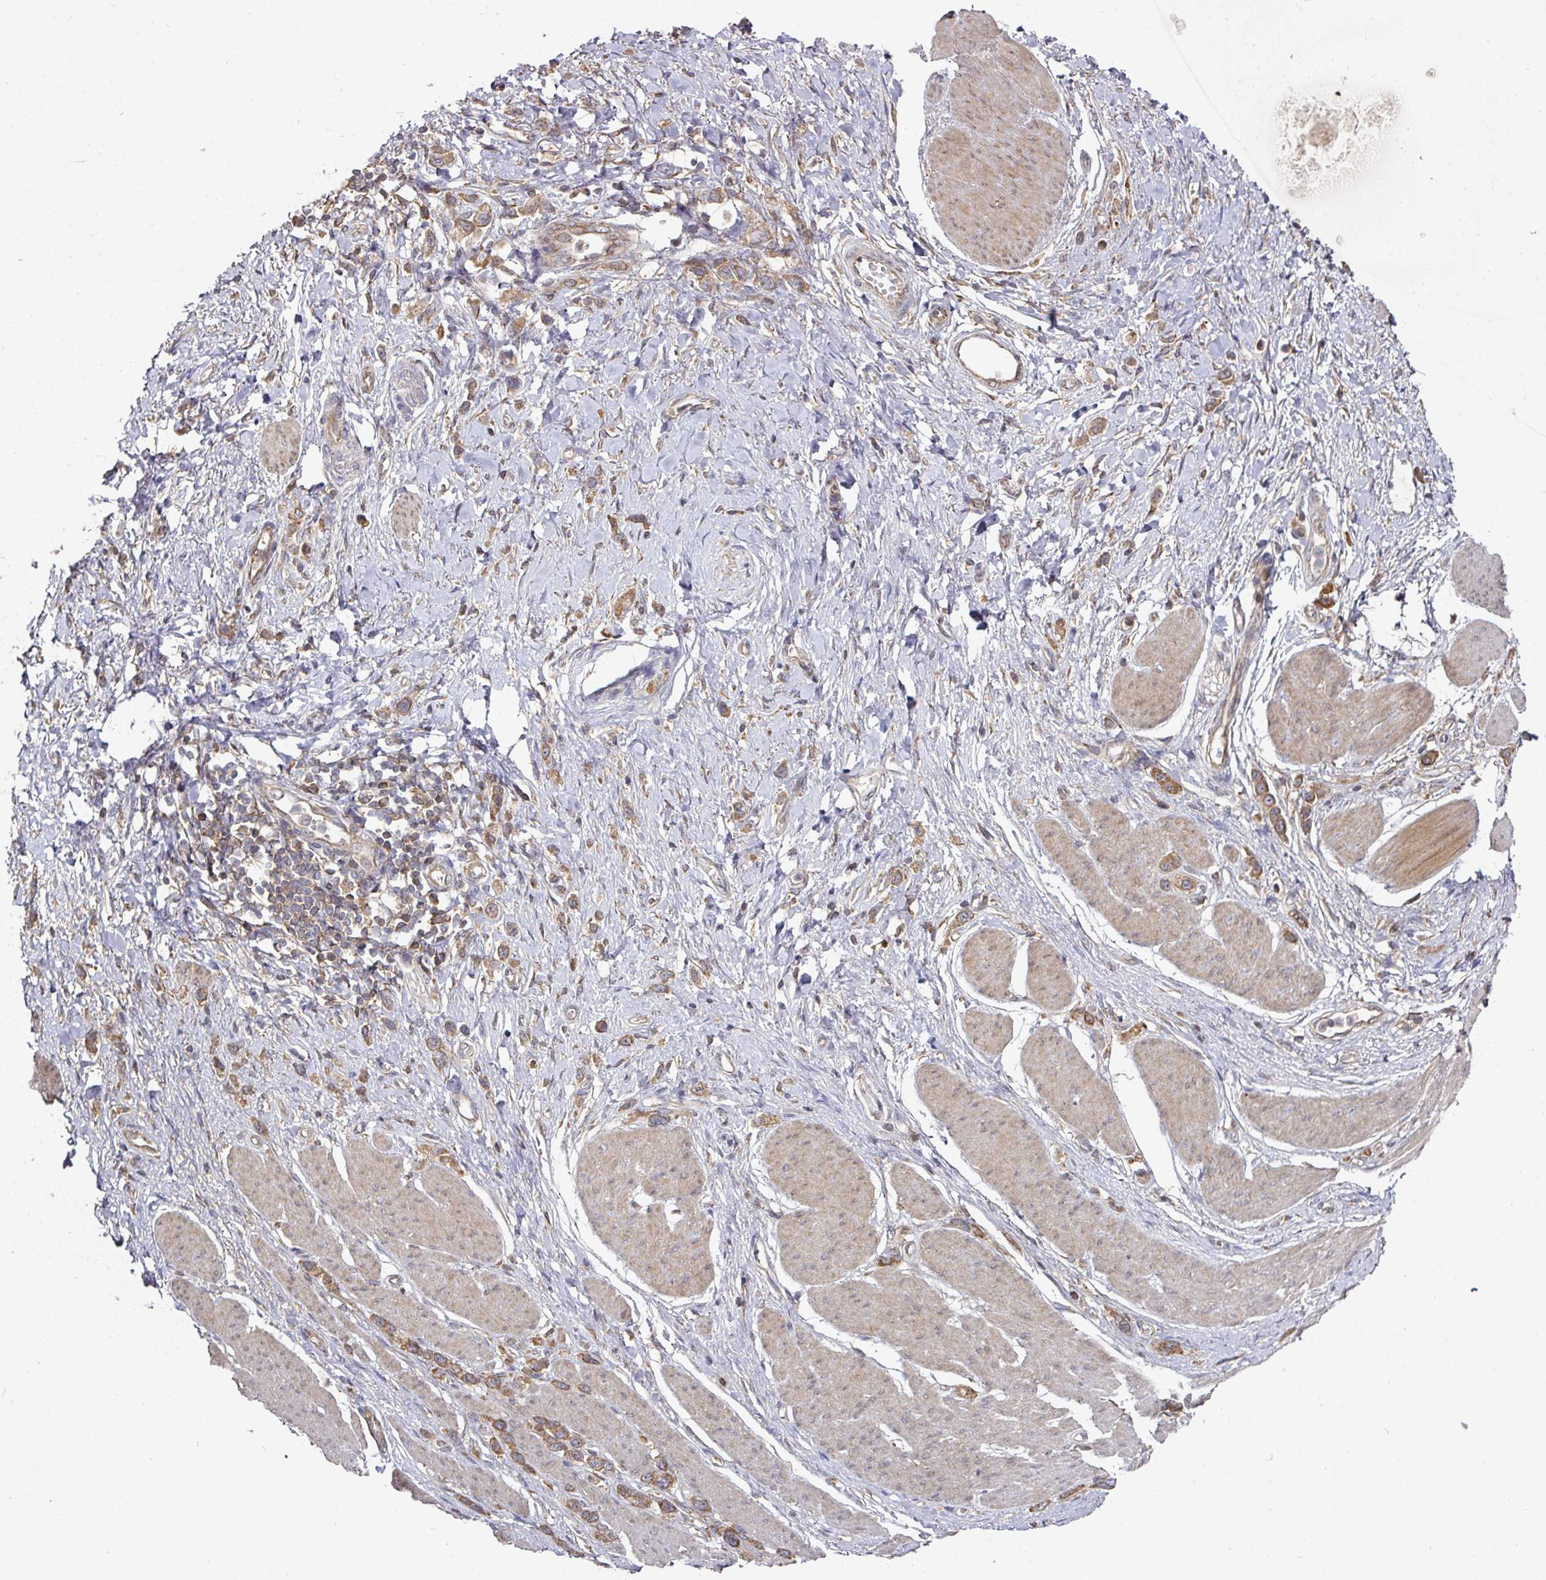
{"staining": {"intensity": "moderate", "quantity": ">75%", "location": "cytoplasmic/membranous"}, "tissue": "stomach cancer", "cell_type": "Tumor cells", "image_type": "cancer", "snomed": [{"axis": "morphology", "description": "Adenocarcinoma, NOS"}, {"axis": "topography", "description": "Stomach"}], "caption": "Stomach cancer stained with immunohistochemistry (IHC) exhibits moderate cytoplasmic/membranous positivity in about >75% of tumor cells.", "gene": "CEP95", "patient": {"sex": "female", "age": 65}}